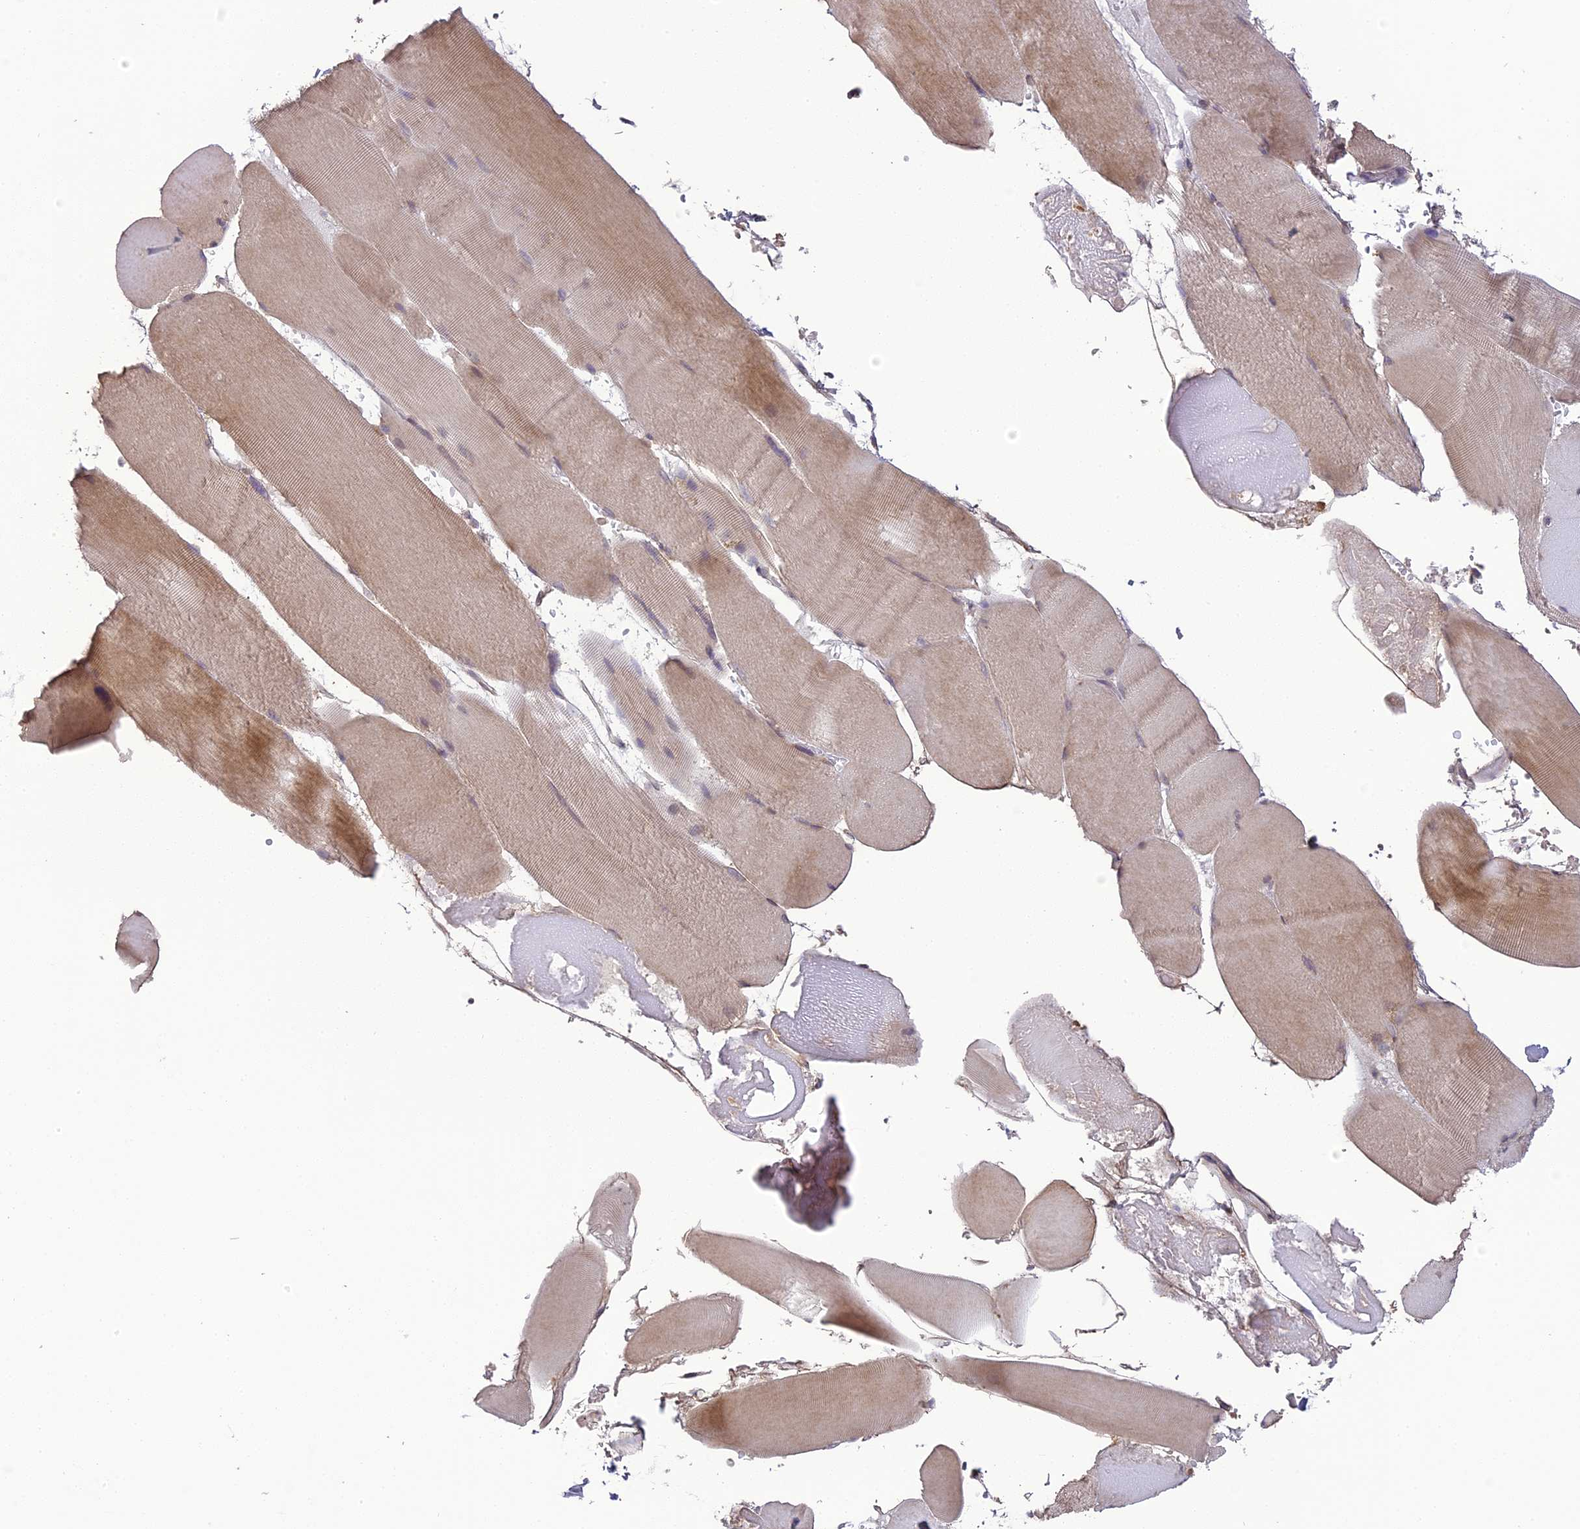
{"staining": {"intensity": "weak", "quantity": "25%-75%", "location": "cytoplasmic/membranous"}, "tissue": "skeletal muscle", "cell_type": "Myocytes", "image_type": "normal", "snomed": [{"axis": "morphology", "description": "Normal tissue, NOS"}, {"axis": "topography", "description": "Skeletal muscle"}, {"axis": "topography", "description": "Head-Neck"}], "caption": "Immunohistochemical staining of unremarkable skeletal muscle exhibits 25%-75% levels of weak cytoplasmic/membranous protein positivity in approximately 25%-75% of myocytes.", "gene": "ERG28", "patient": {"sex": "male", "age": 66}}